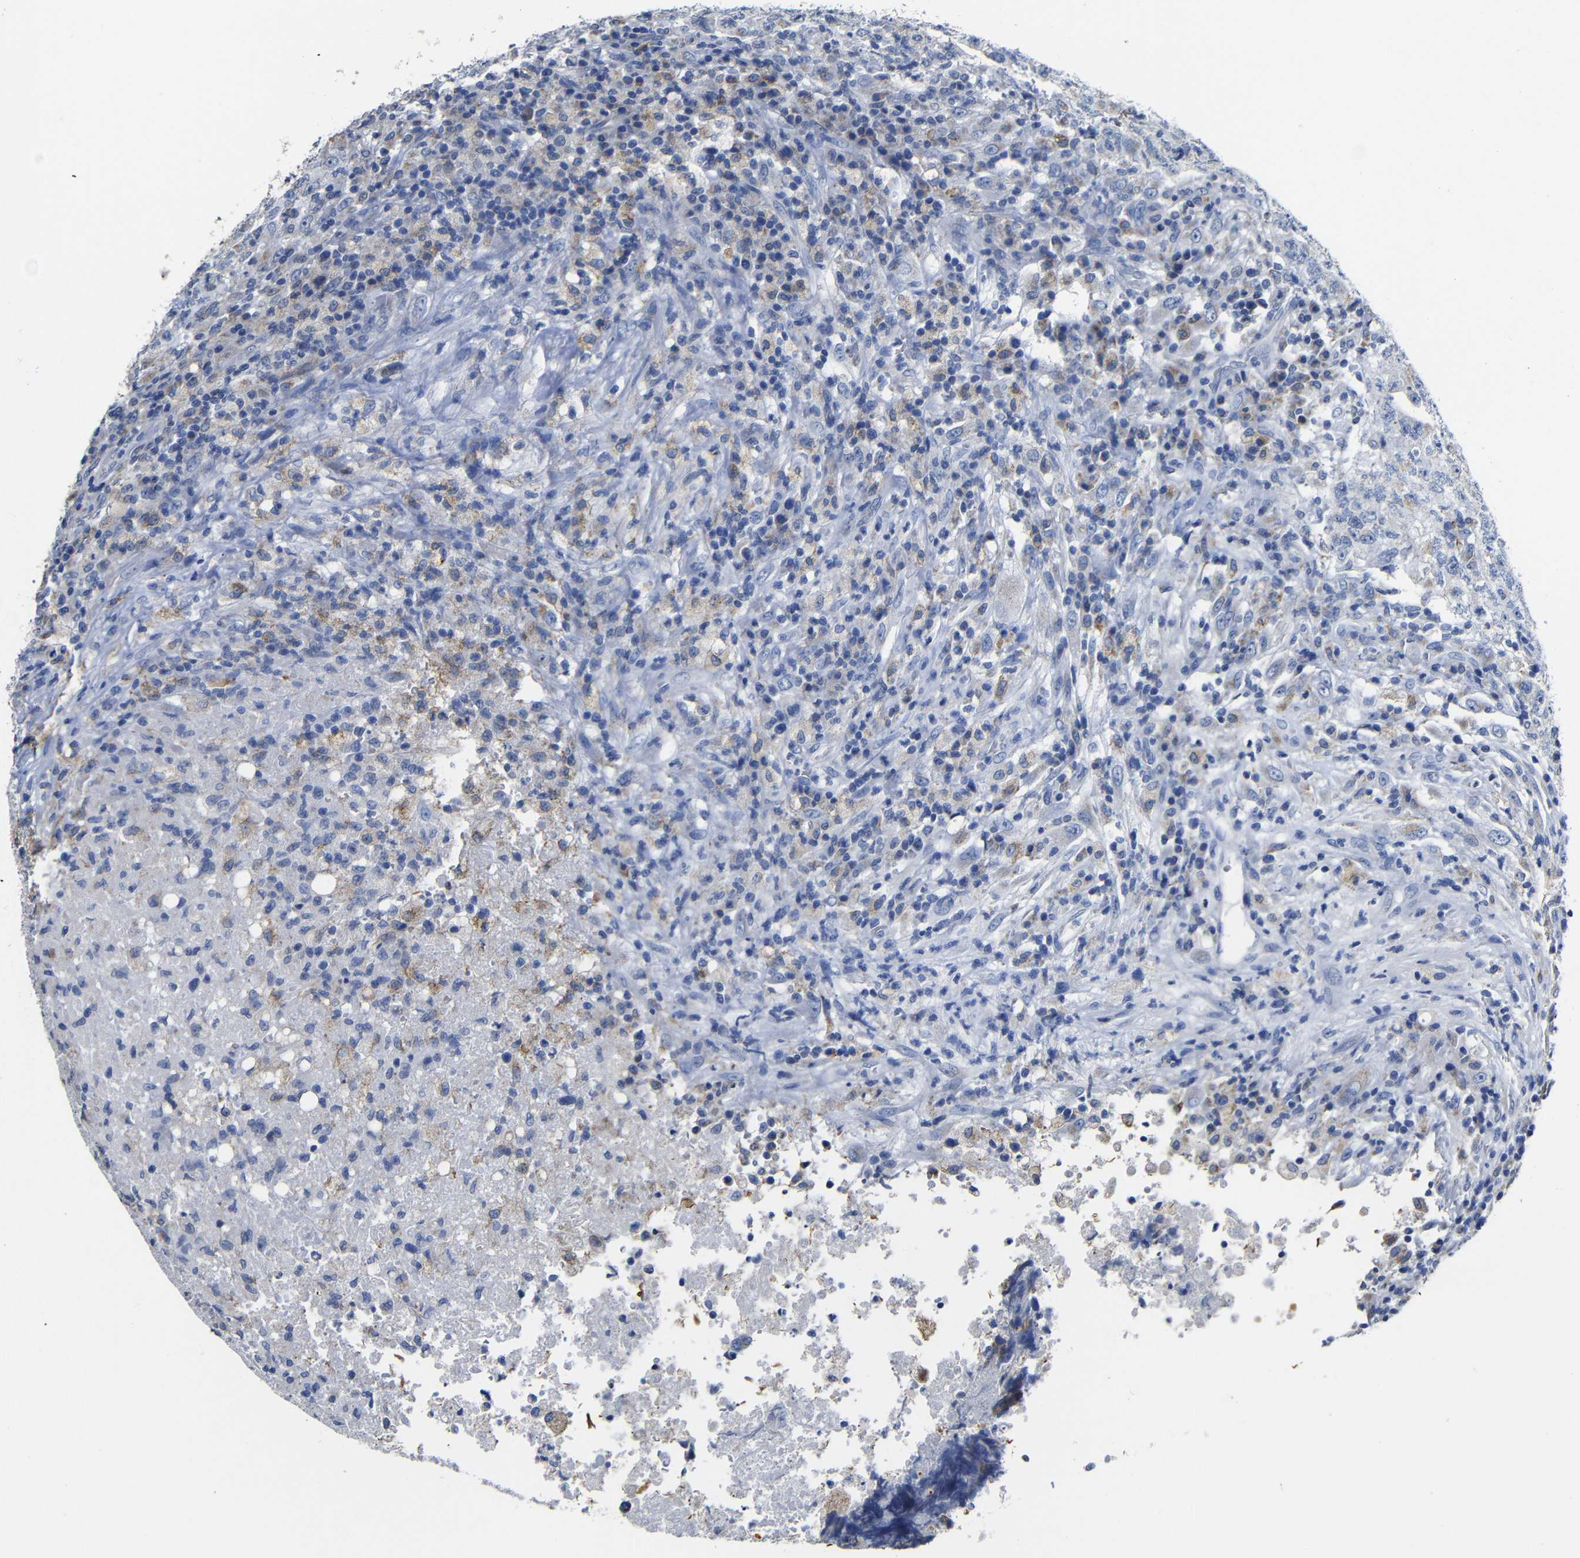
{"staining": {"intensity": "moderate", "quantity": "<25%", "location": "cytoplasmic/membranous"}, "tissue": "testis cancer", "cell_type": "Tumor cells", "image_type": "cancer", "snomed": [{"axis": "morphology", "description": "Necrosis, NOS"}, {"axis": "morphology", "description": "Carcinoma, Embryonal, NOS"}, {"axis": "topography", "description": "Testis"}], "caption": "Immunohistochemical staining of human testis embryonal carcinoma exhibits low levels of moderate cytoplasmic/membranous protein positivity in about <25% of tumor cells.", "gene": "MAOA", "patient": {"sex": "male", "age": 19}}